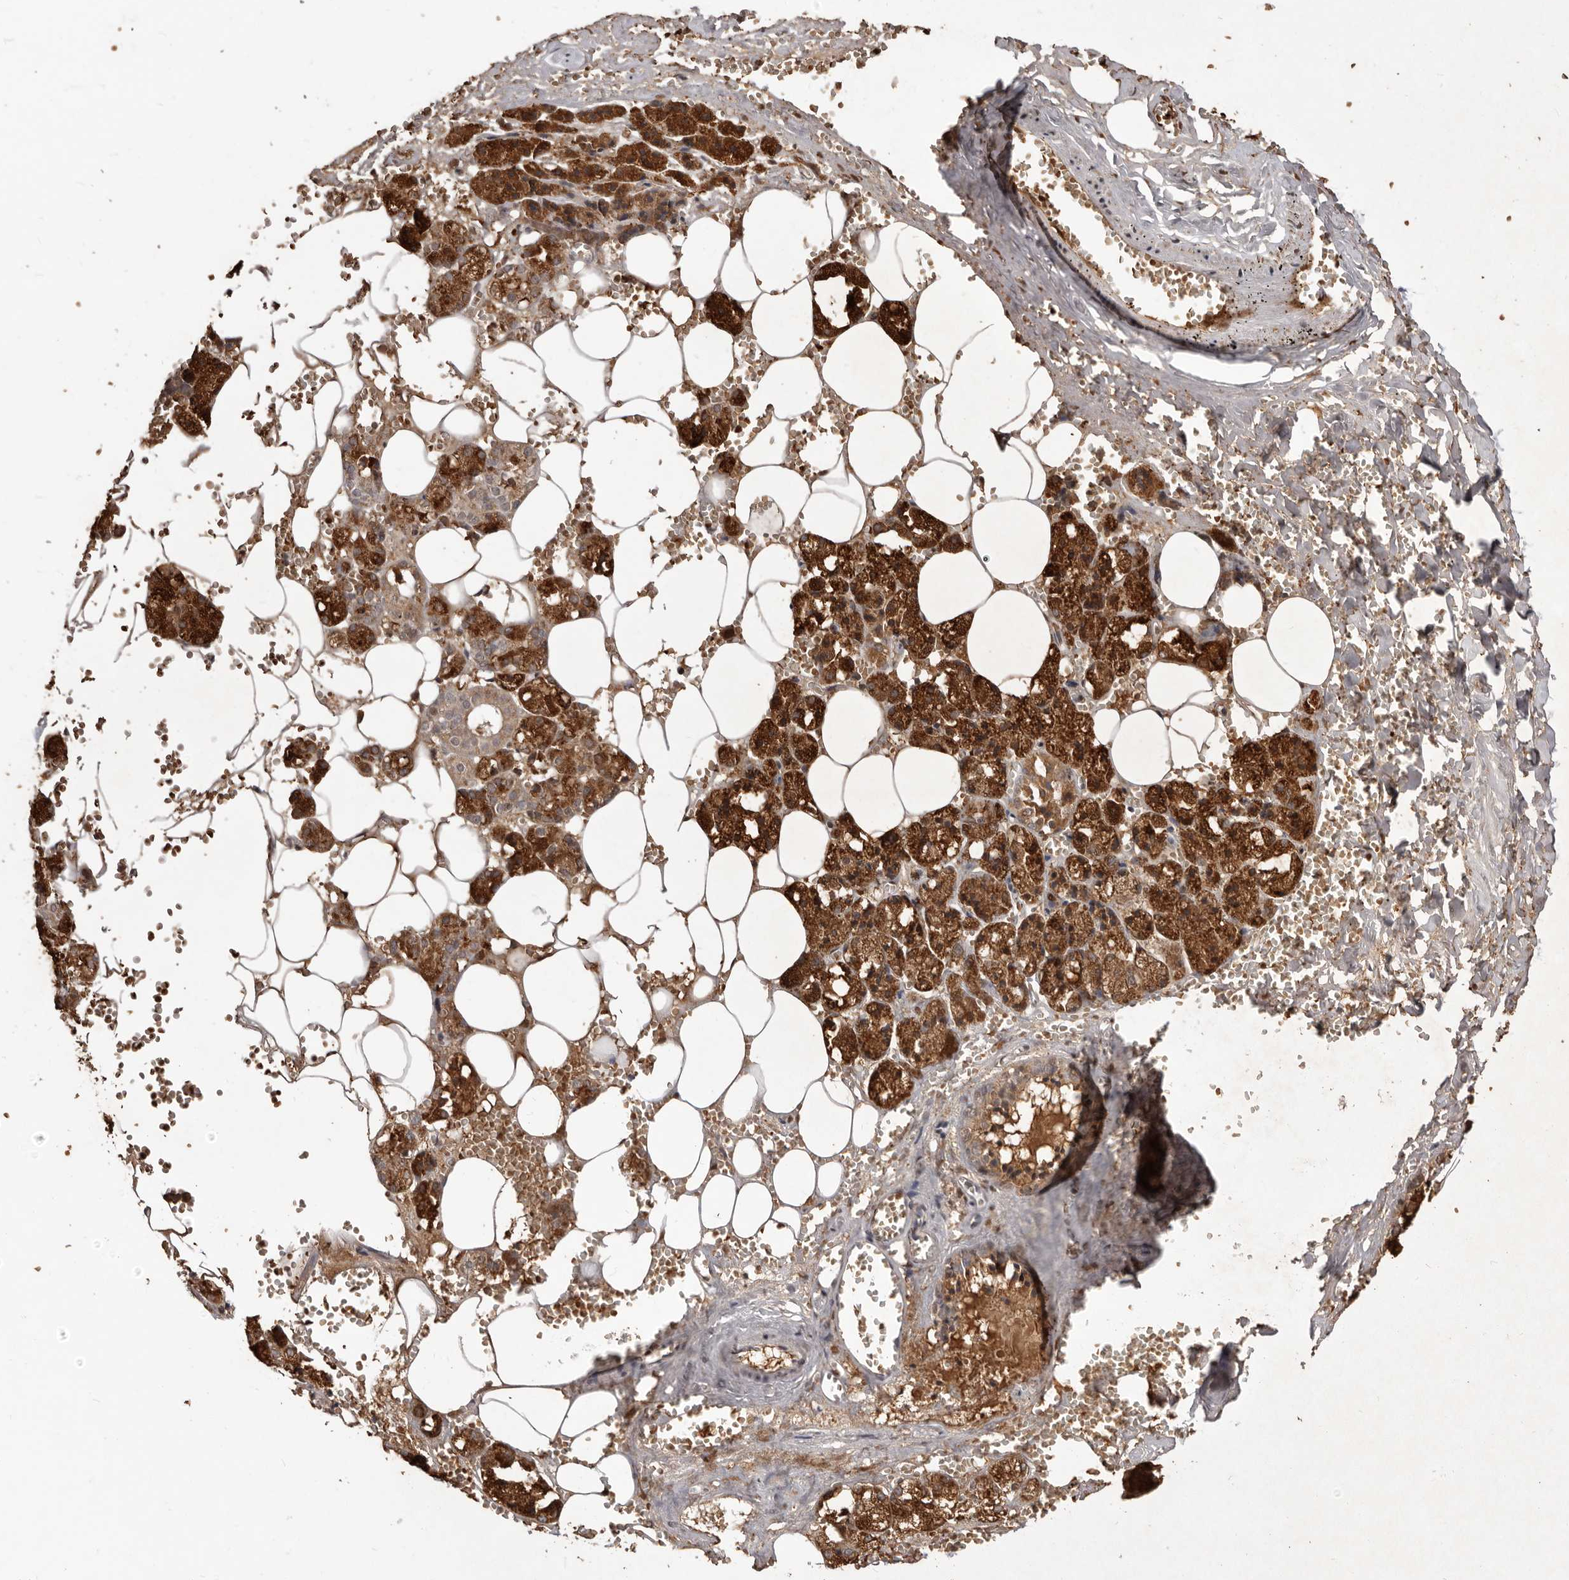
{"staining": {"intensity": "strong", "quantity": ">75%", "location": "cytoplasmic/membranous,nuclear"}, "tissue": "salivary gland", "cell_type": "Glandular cells", "image_type": "normal", "snomed": [{"axis": "morphology", "description": "Normal tissue, NOS"}, {"axis": "topography", "description": "Salivary gland"}], "caption": "Protein positivity by immunohistochemistry demonstrates strong cytoplasmic/membranous,nuclear positivity in about >75% of glandular cells in normal salivary gland. (Stains: DAB in brown, nuclei in blue, Microscopy: brightfield microscopy at high magnification).", "gene": "NCOA3", "patient": {"sex": "male", "age": 62}}